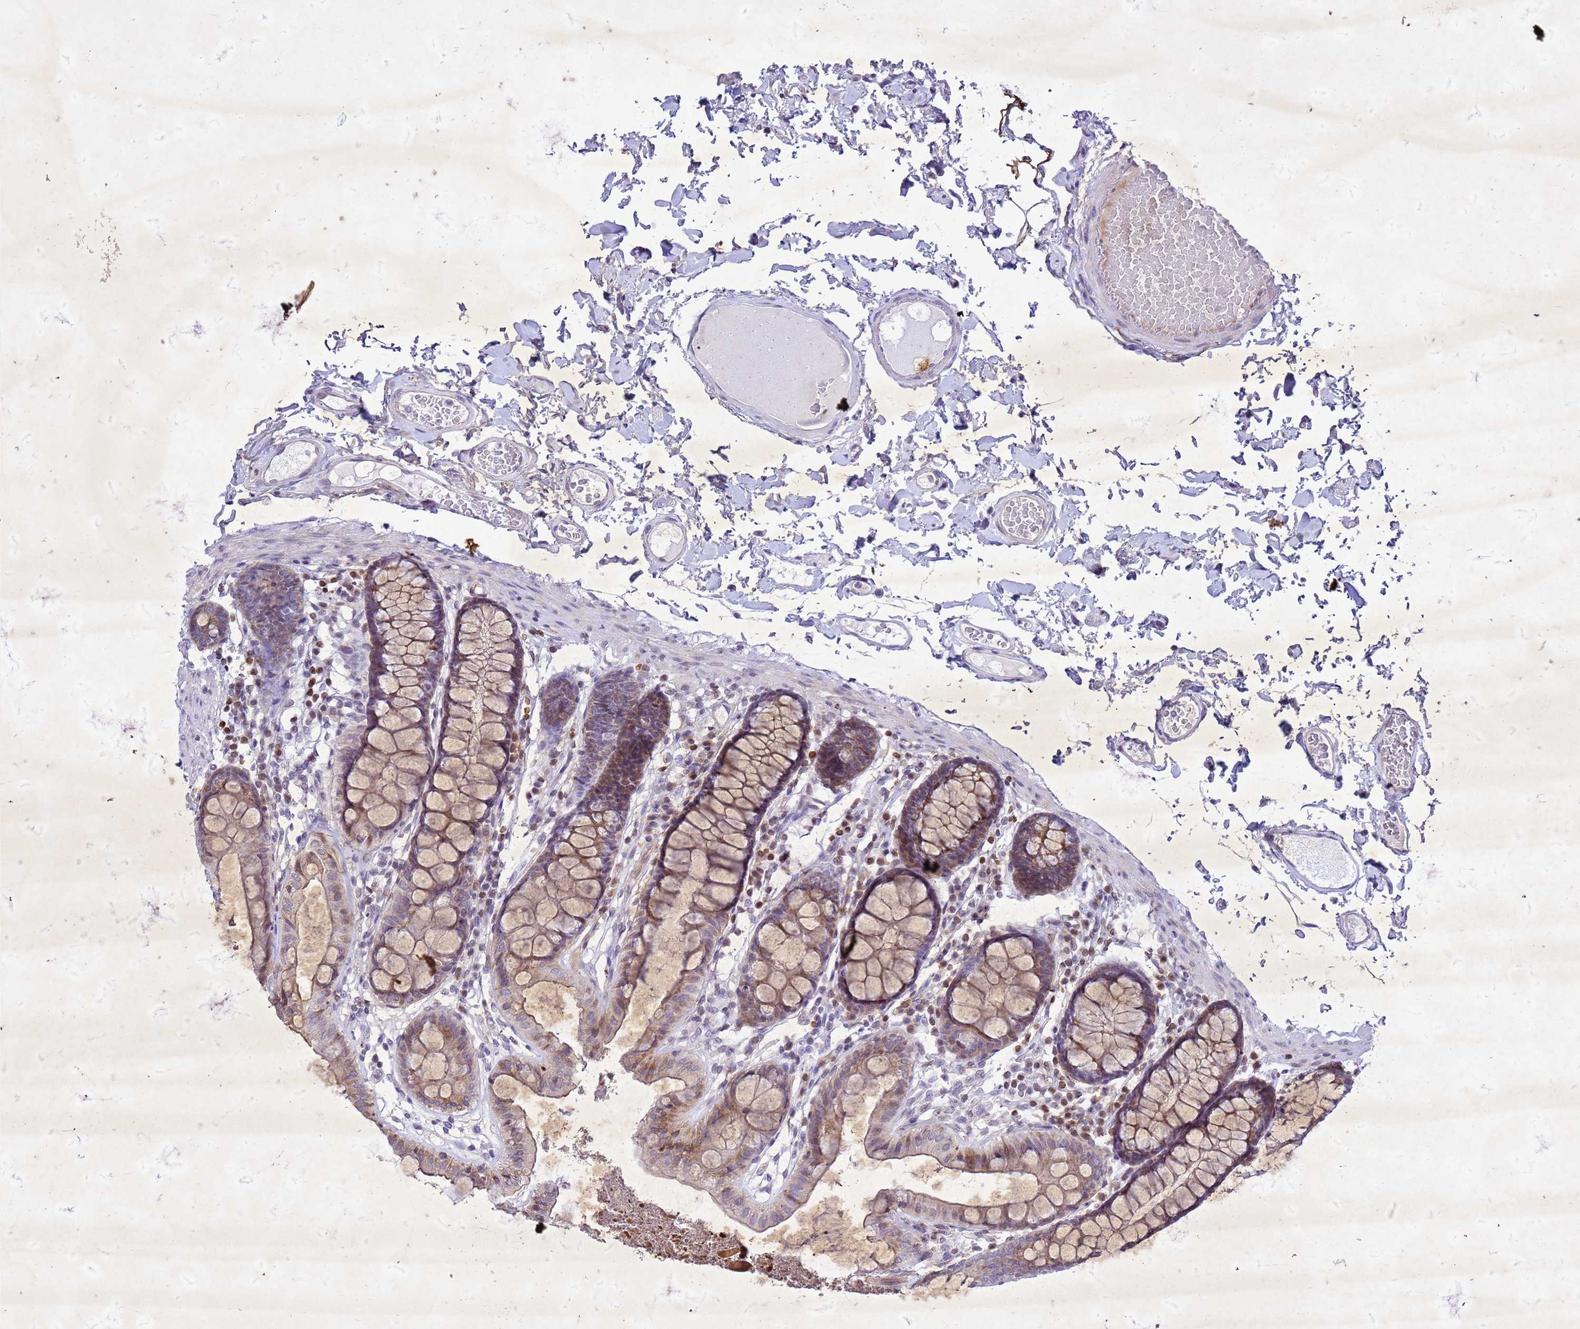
{"staining": {"intensity": "negative", "quantity": "none", "location": "none"}, "tissue": "colon", "cell_type": "Endothelial cells", "image_type": "normal", "snomed": [{"axis": "morphology", "description": "Normal tissue, NOS"}, {"axis": "topography", "description": "Colon"}], "caption": "High magnification brightfield microscopy of benign colon stained with DAB (brown) and counterstained with hematoxylin (blue): endothelial cells show no significant positivity.", "gene": "COPS9", "patient": {"sex": "male", "age": 84}}